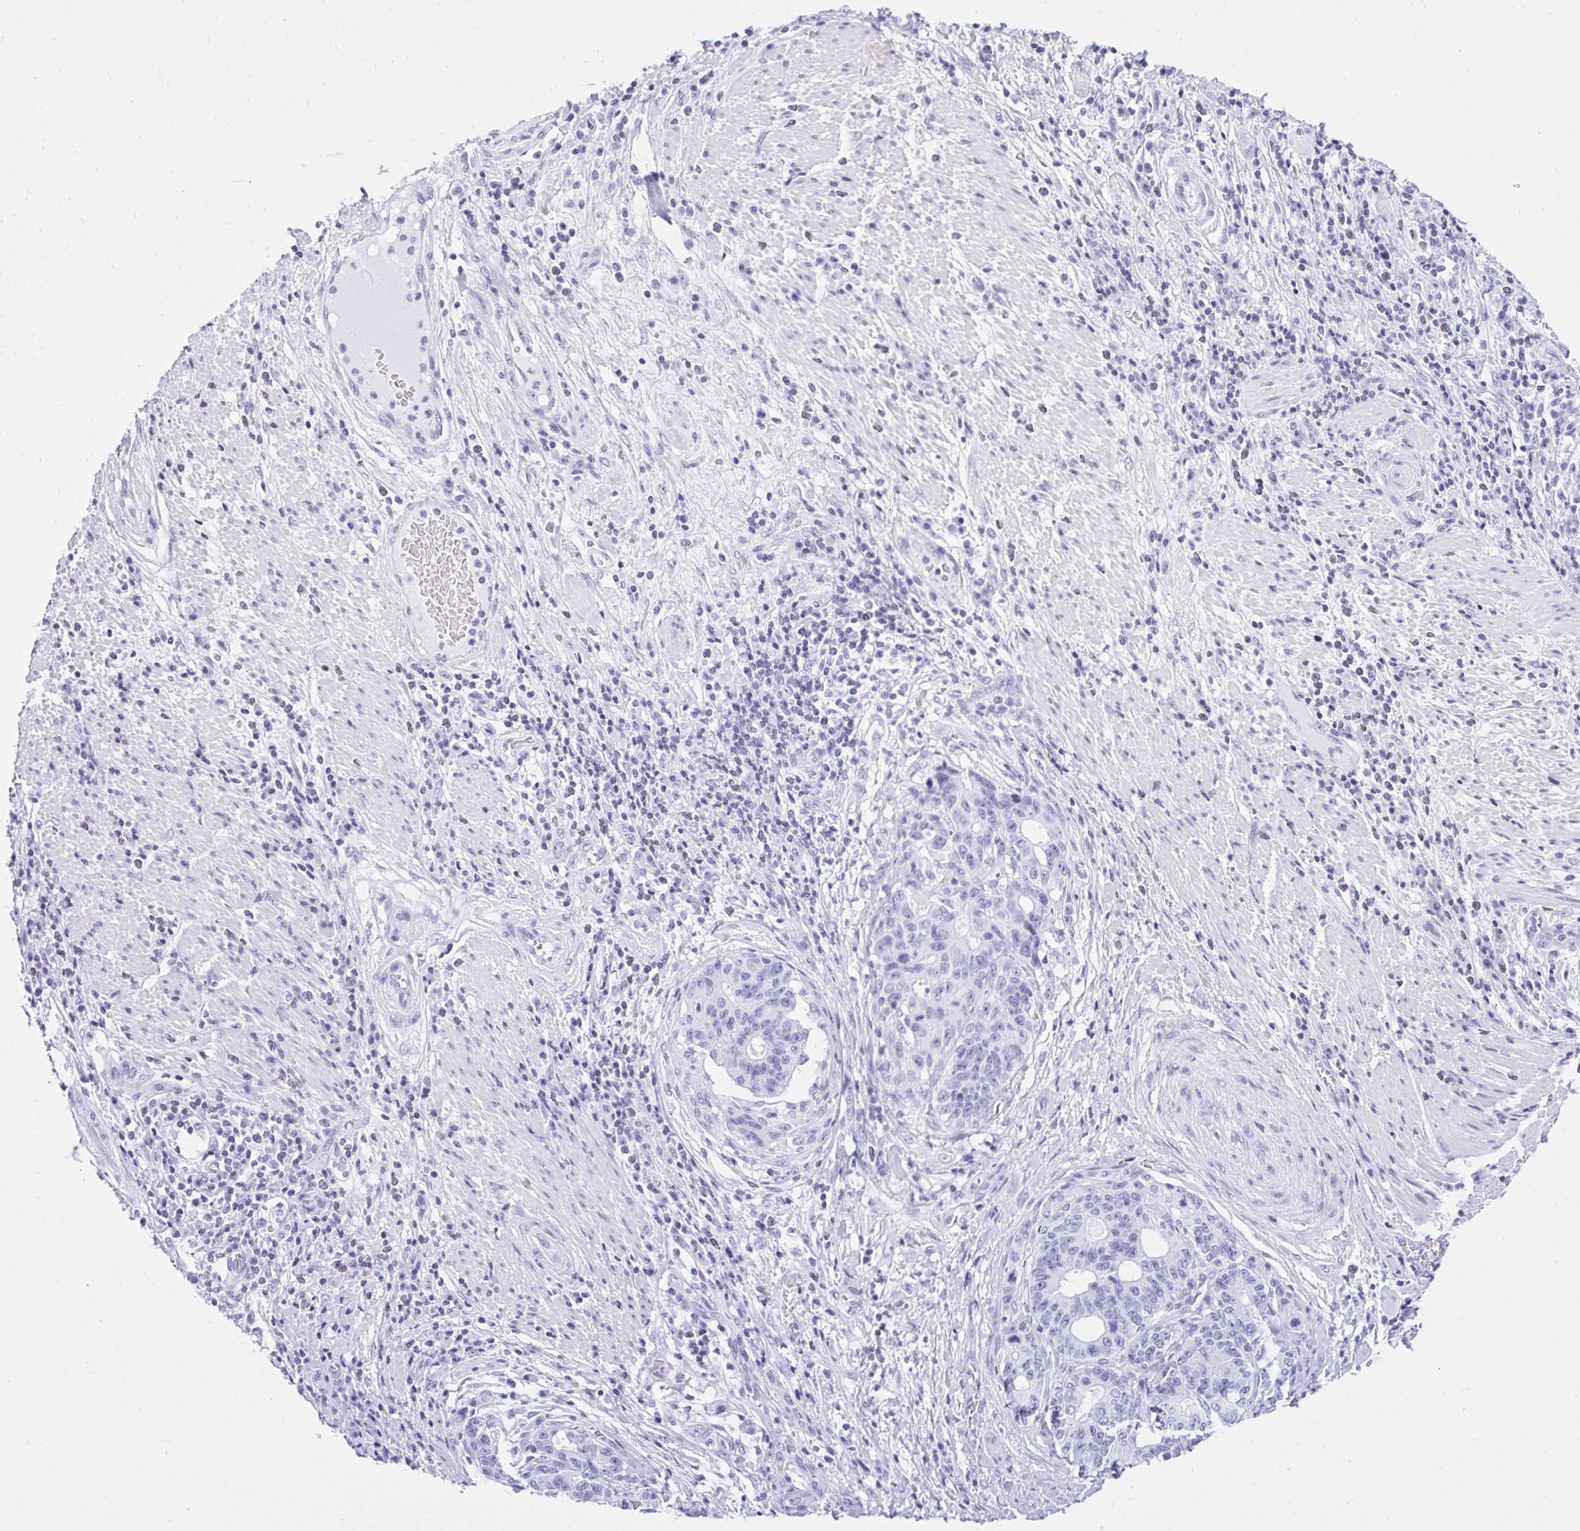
{"staining": {"intensity": "negative", "quantity": "none", "location": "none"}, "tissue": "stomach cancer", "cell_type": "Tumor cells", "image_type": "cancer", "snomed": [{"axis": "morphology", "description": "Normal tissue, NOS"}, {"axis": "morphology", "description": "Adenocarcinoma, NOS"}, {"axis": "topography", "description": "Stomach"}], "caption": "High magnification brightfield microscopy of adenocarcinoma (stomach) stained with DAB (3,3'-diaminobenzidine) (brown) and counterstained with hematoxylin (blue): tumor cells show no significant positivity.", "gene": "KRT27", "patient": {"sex": "female", "age": 64}}